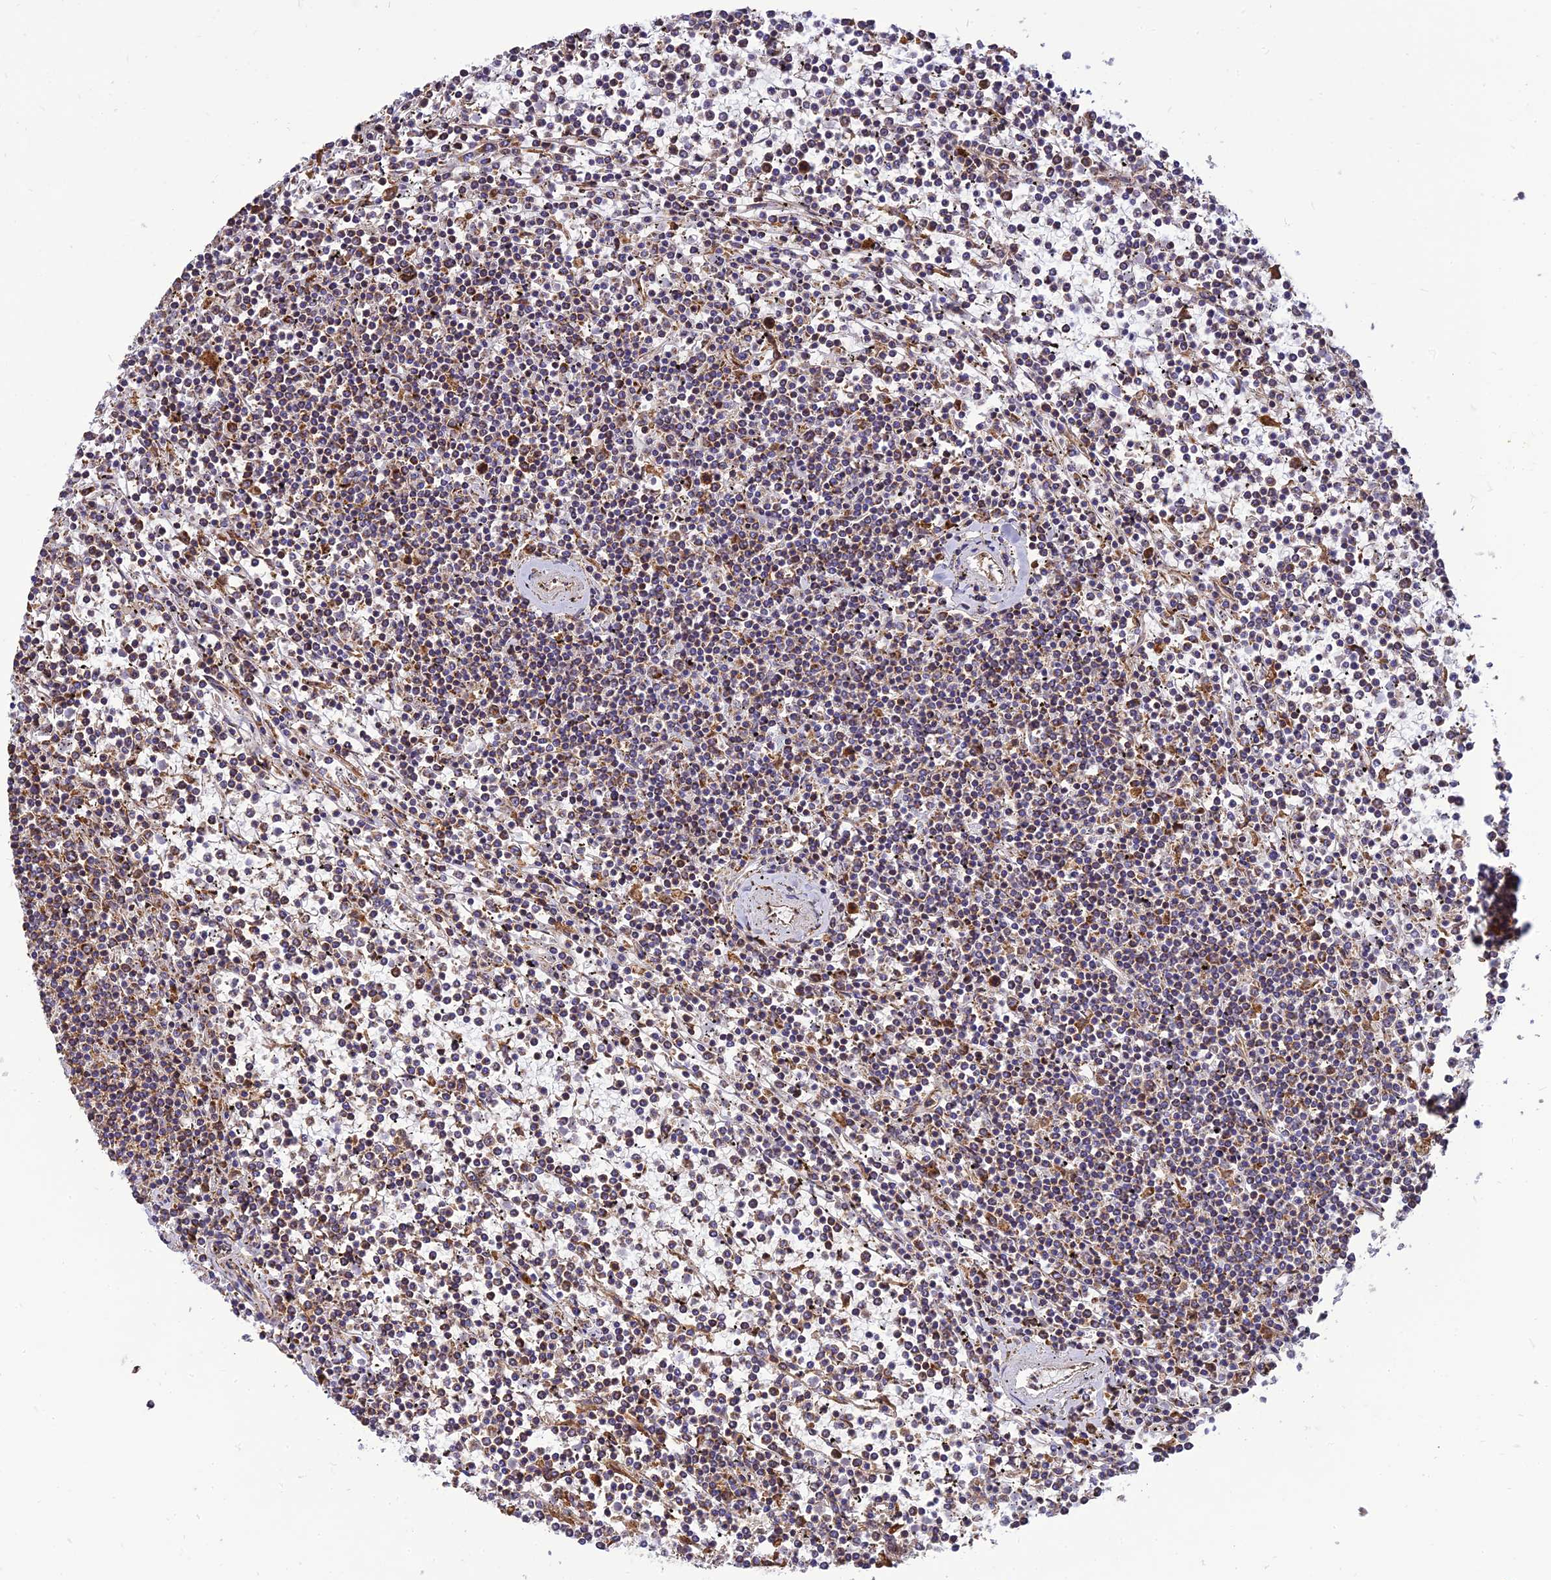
{"staining": {"intensity": "moderate", "quantity": ">75%", "location": "cytoplasmic/membranous"}, "tissue": "lymphoma", "cell_type": "Tumor cells", "image_type": "cancer", "snomed": [{"axis": "morphology", "description": "Malignant lymphoma, non-Hodgkin's type, Low grade"}, {"axis": "topography", "description": "Spleen"}], "caption": "Approximately >75% of tumor cells in human lymphoma exhibit moderate cytoplasmic/membranous protein positivity as visualized by brown immunohistochemical staining.", "gene": "THUMPD2", "patient": {"sex": "female", "age": 19}}